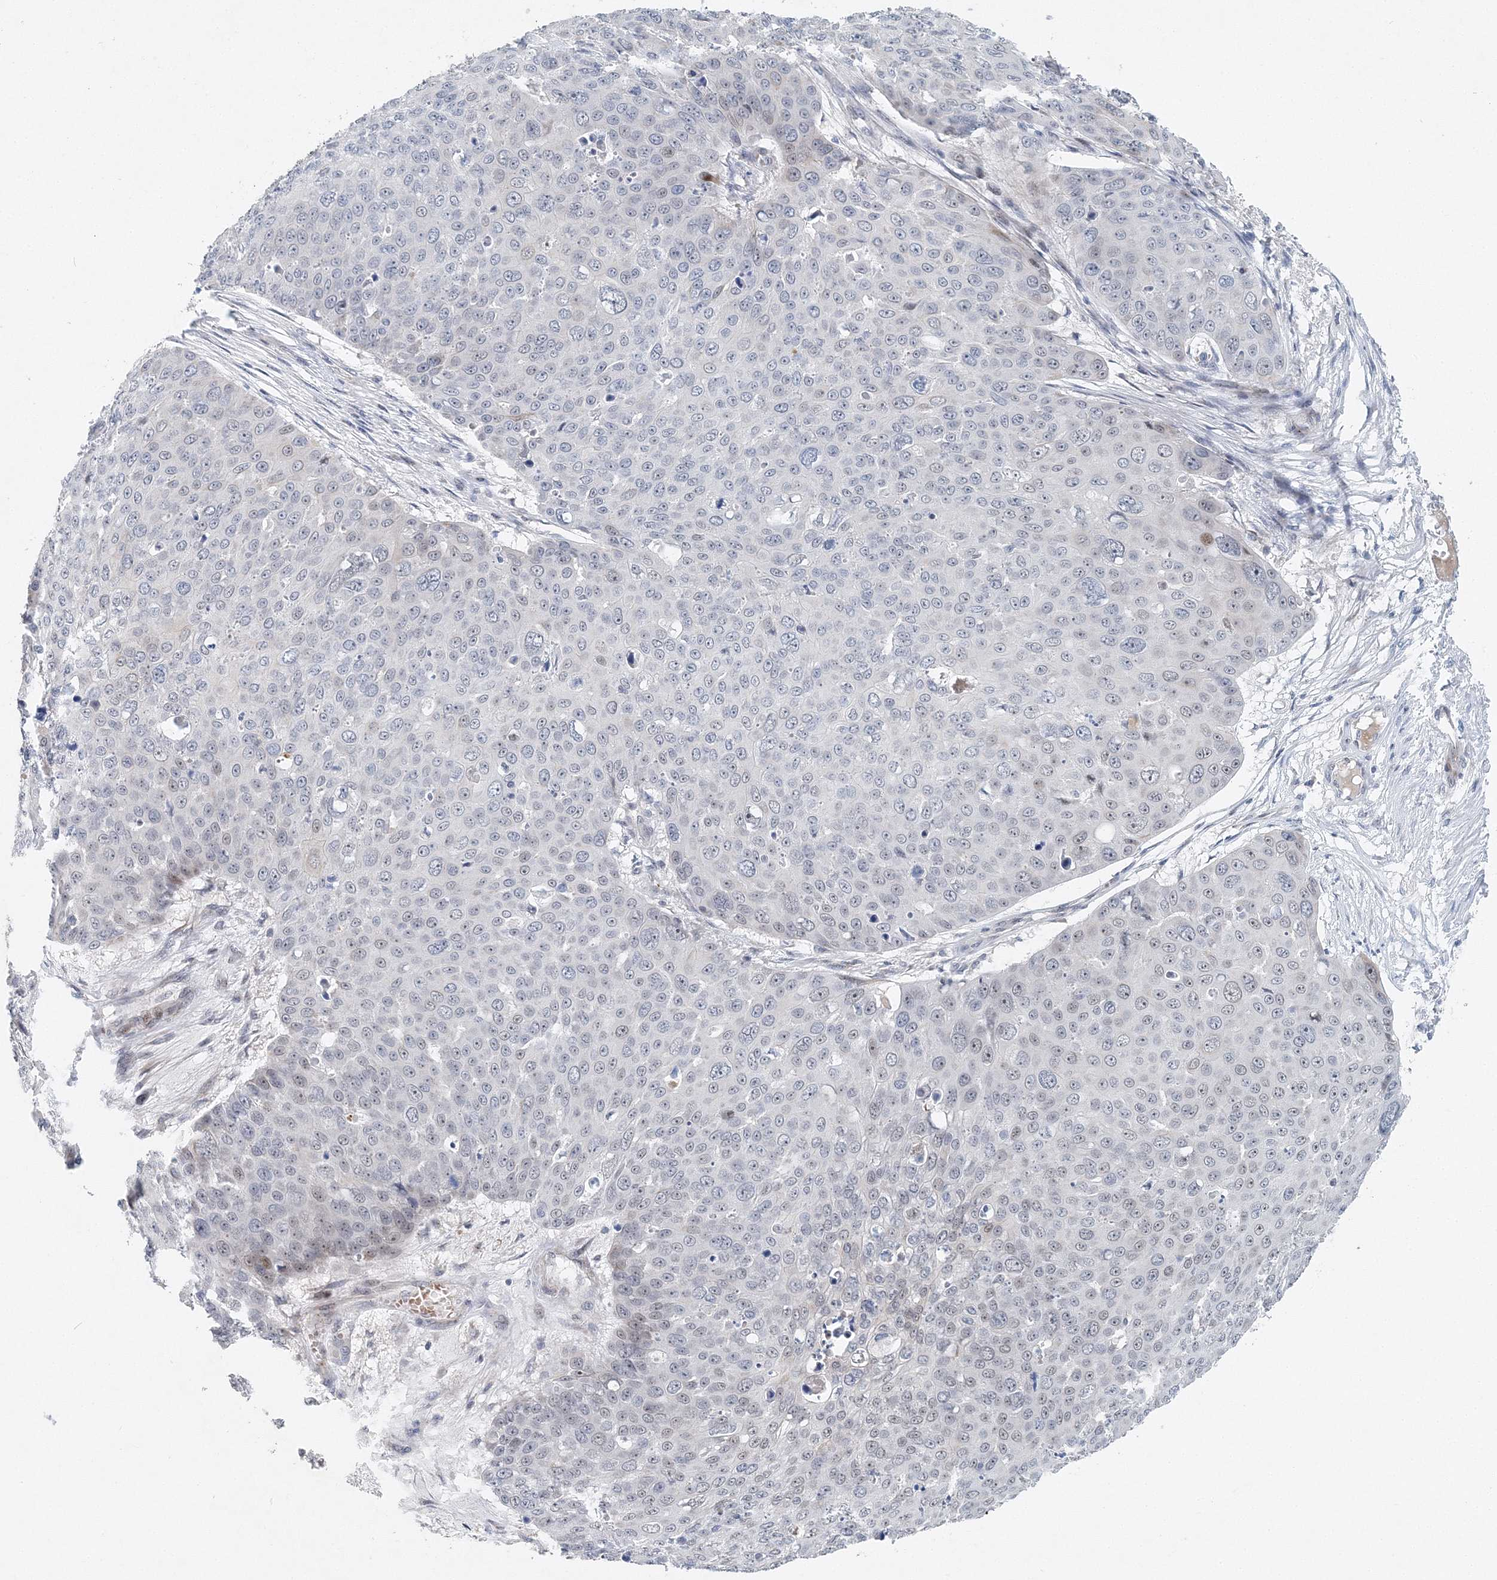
{"staining": {"intensity": "moderate", "quantity": "<25%", "location": "nuclear"}, "tissue": "skin cancer", "cell_type": "Tumor cells", "image_type": "cancer", "snomed": [{"axis": "morphology", "description": "Squamous cell carcinoma, NOS"}, {"axis": "topography", "description": "Skin"}], "caption": "High-magnification brightfield microscopy of skin squamous cell carcinoma stained with DAB (brown) and counterstained with hematoxylin (blue). tumor cells exhibit moderate nuclear staining is identified in about<25% of cells.", "gene": "UIMC1", "patient": {"sex": "male", "age": 71}}